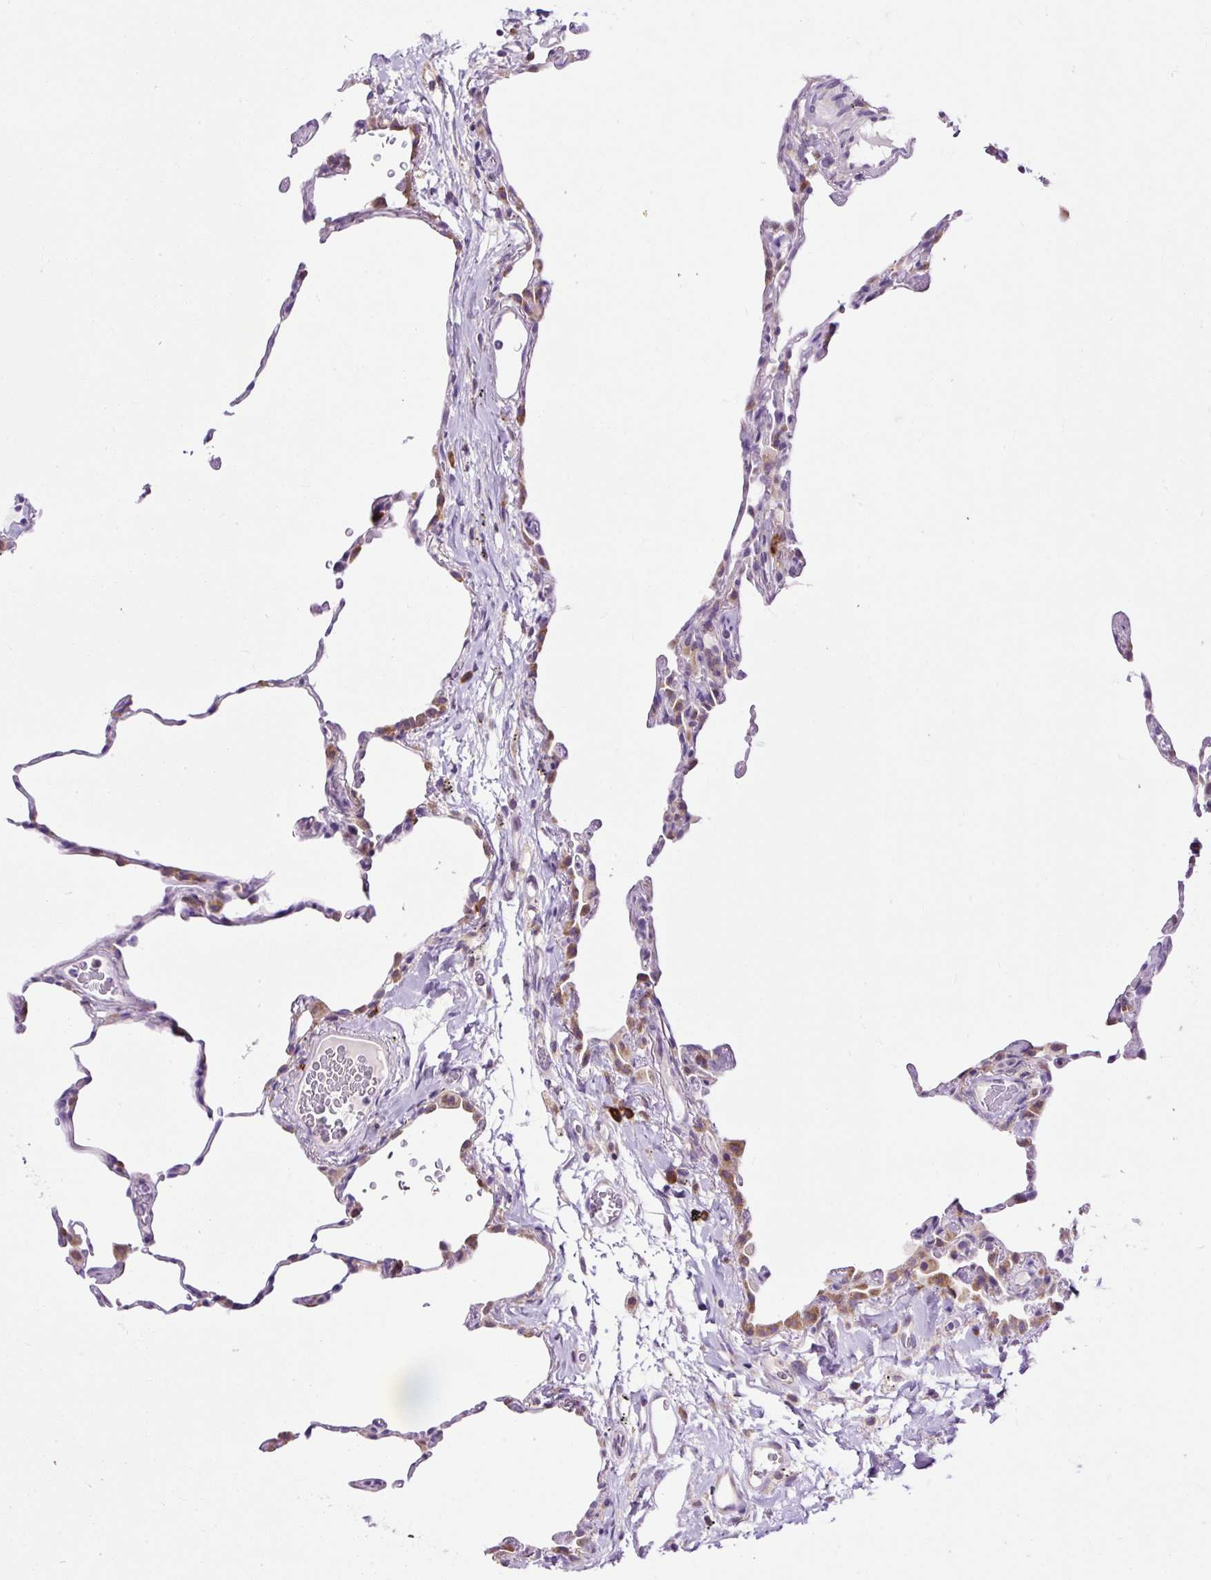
{"staining": {"intensity": "moderate", "quantity": "<25%", "location": "cytoplasmic/membranous"}, "tissue": "lung", "cell_type": "Alveolar cells", "image_type": "normal", "snomed": [{"axis": "morphology", "description": "Normal tissue, NOS"}, {"axis": "topography", "description": "Lung"}], "caption": "Alveolar cells show moderate cytoplasmic/membranous expression in about <25% of cells in unremarkable lung. The protein is stained brown, and the nuclei are stained in blue (DAB IHC with brightfield microscopy, high magnification).", "gene": "FMC1", "patient": {"sex": "female", "age": 57}}